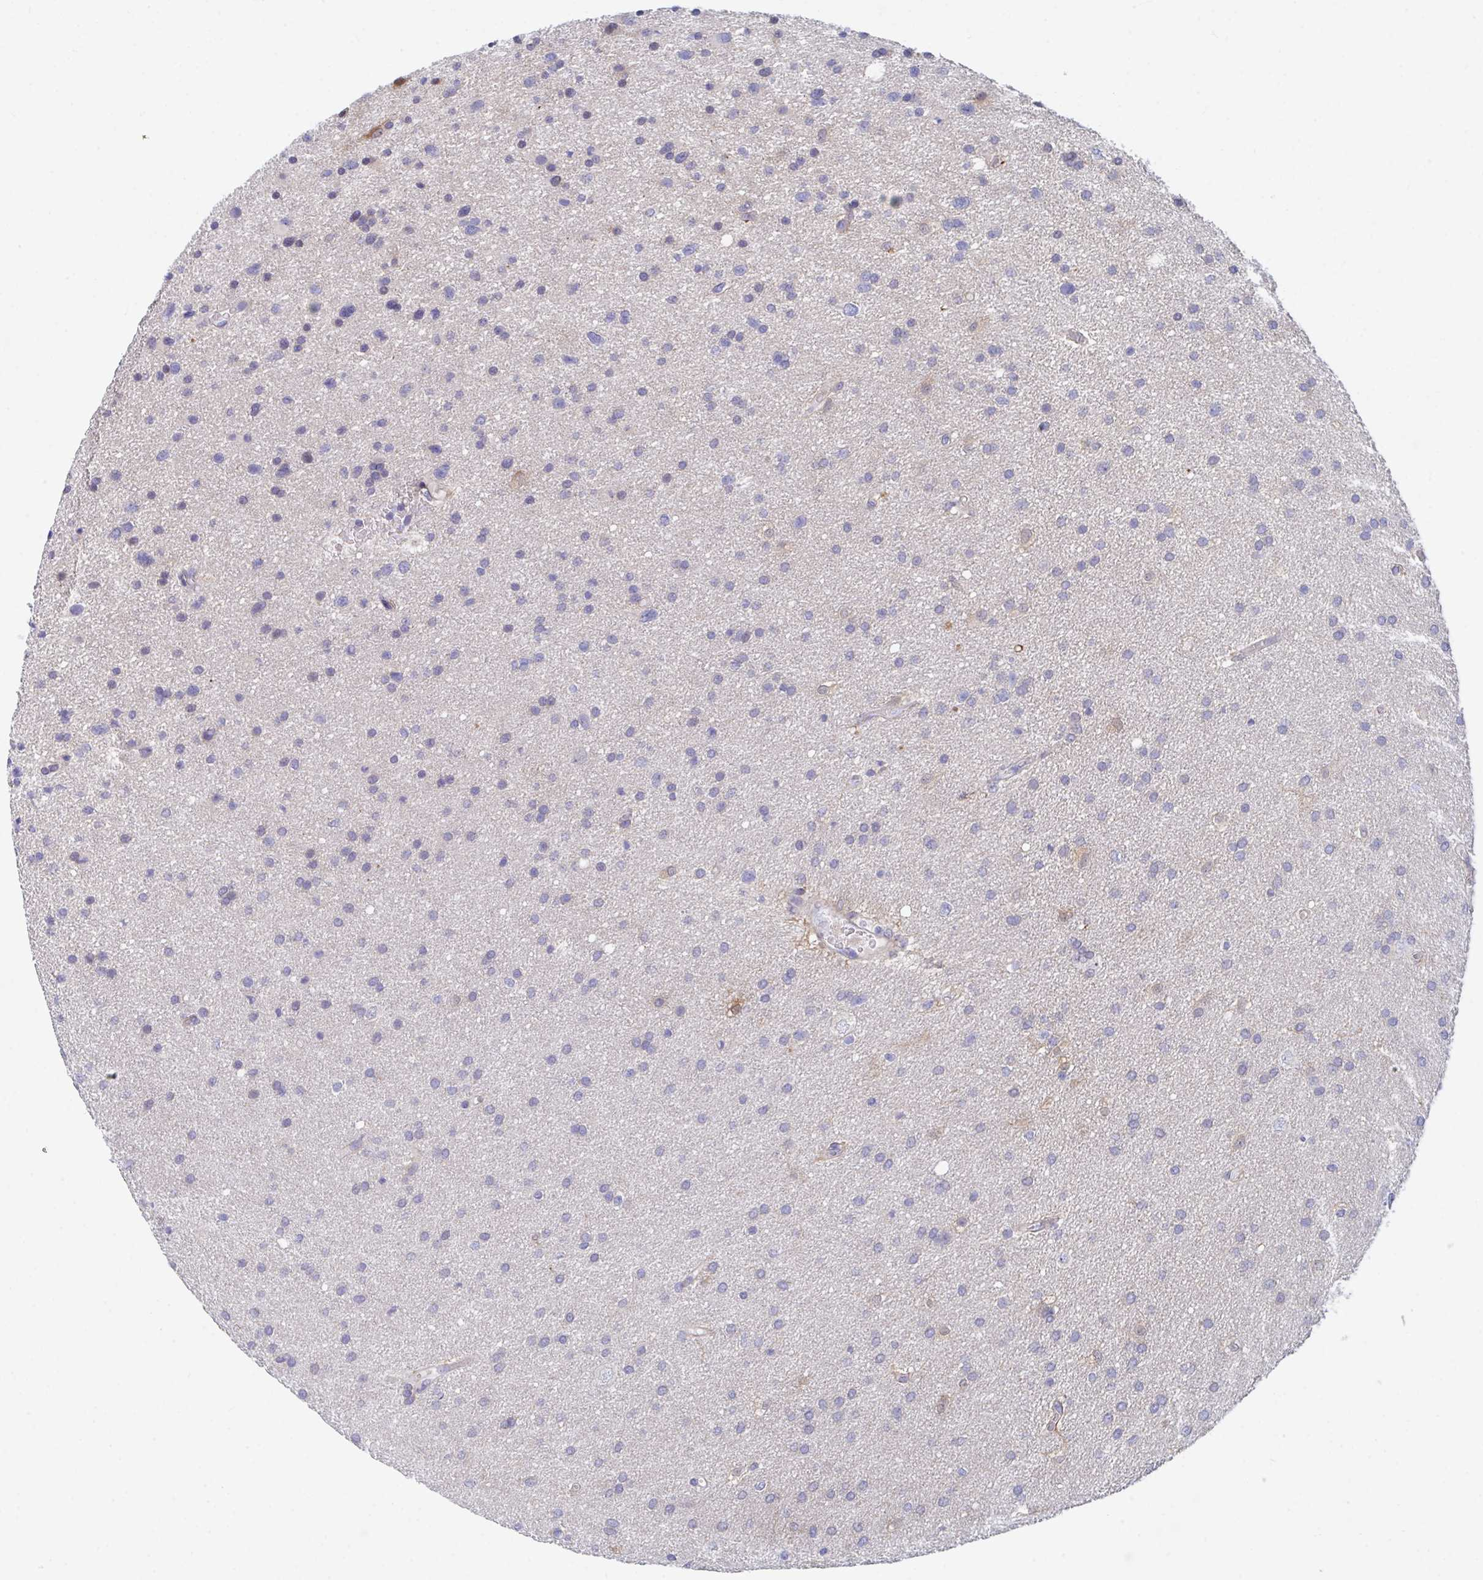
{"staining": {"intensity": "negative", "quantity": "none", "location": "none"}, "tissue": "glioma", "cell_type": "Tumor cells", "image_type": "cancer", "snomed": [{"axis": "morphology", "description": "Glioma, malignant, Low grade"}, {"axis": "topography", "description": "Brain"}], "caption": "Human malignant glioma (low-grade) stained for a protein using immunohistochemistry reveals no positivity in tumor cells.", "gene": "P2RX3", "patient": {"sex": "female", "age": 54}}